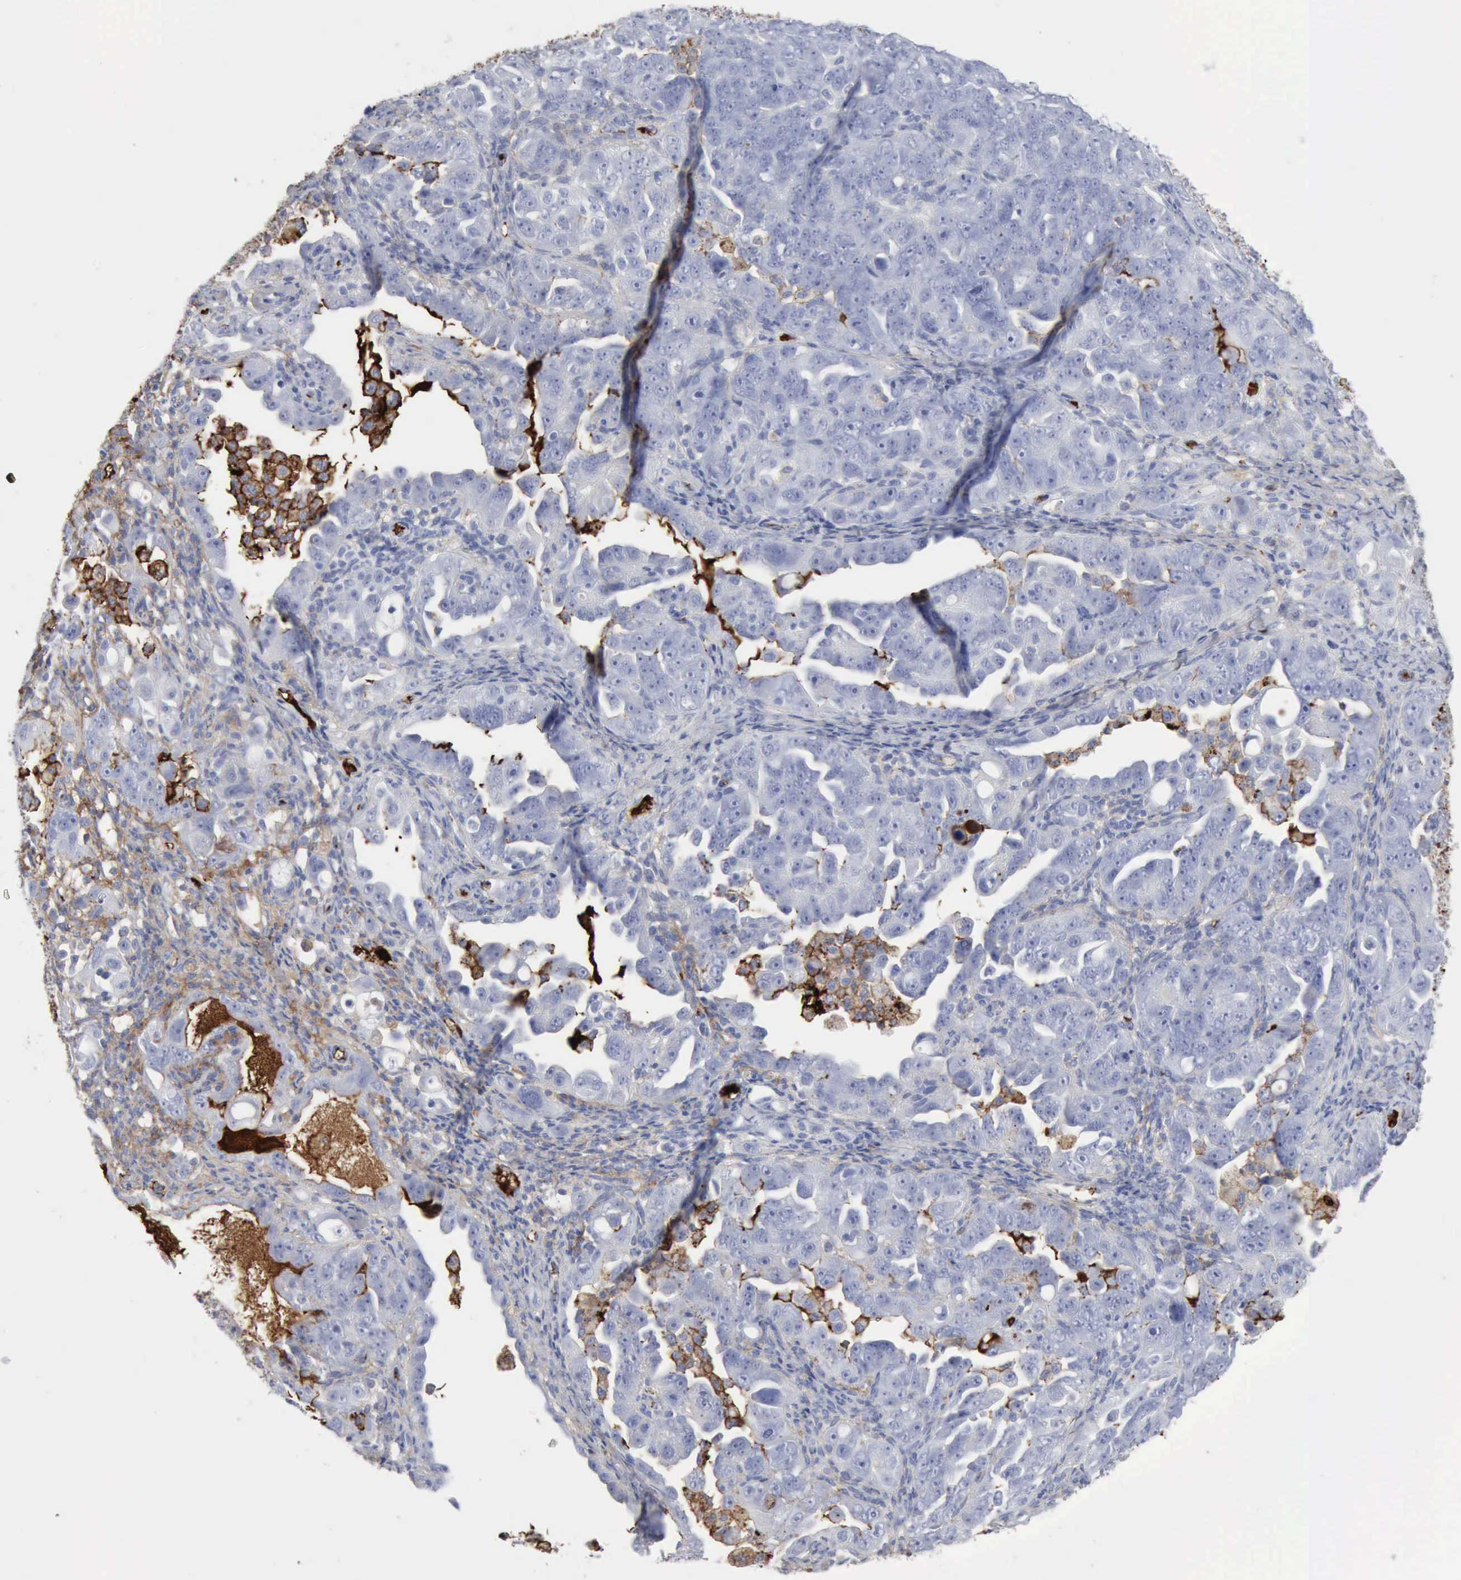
{"staining": {"intensity": "negative", "quantity": "none", "location": "none"}, "tissue": "ovarian cancer", "cell_type": "Tumor cells", "image_type": "cancer", "snomed": [{"axis": "morphology", "description": "Cystadenocarcinoma, serous, NOS"}, {"axis": "topography", "description": "Ovary"}], "caption": "DAB (3,3'-diaminobenzidine) immunohistochemical staining of ovarian cancer shows no significant positivity in tumor cells.", "gene": "C4BPA", "patient": {"sex": "female", "age": 66}}